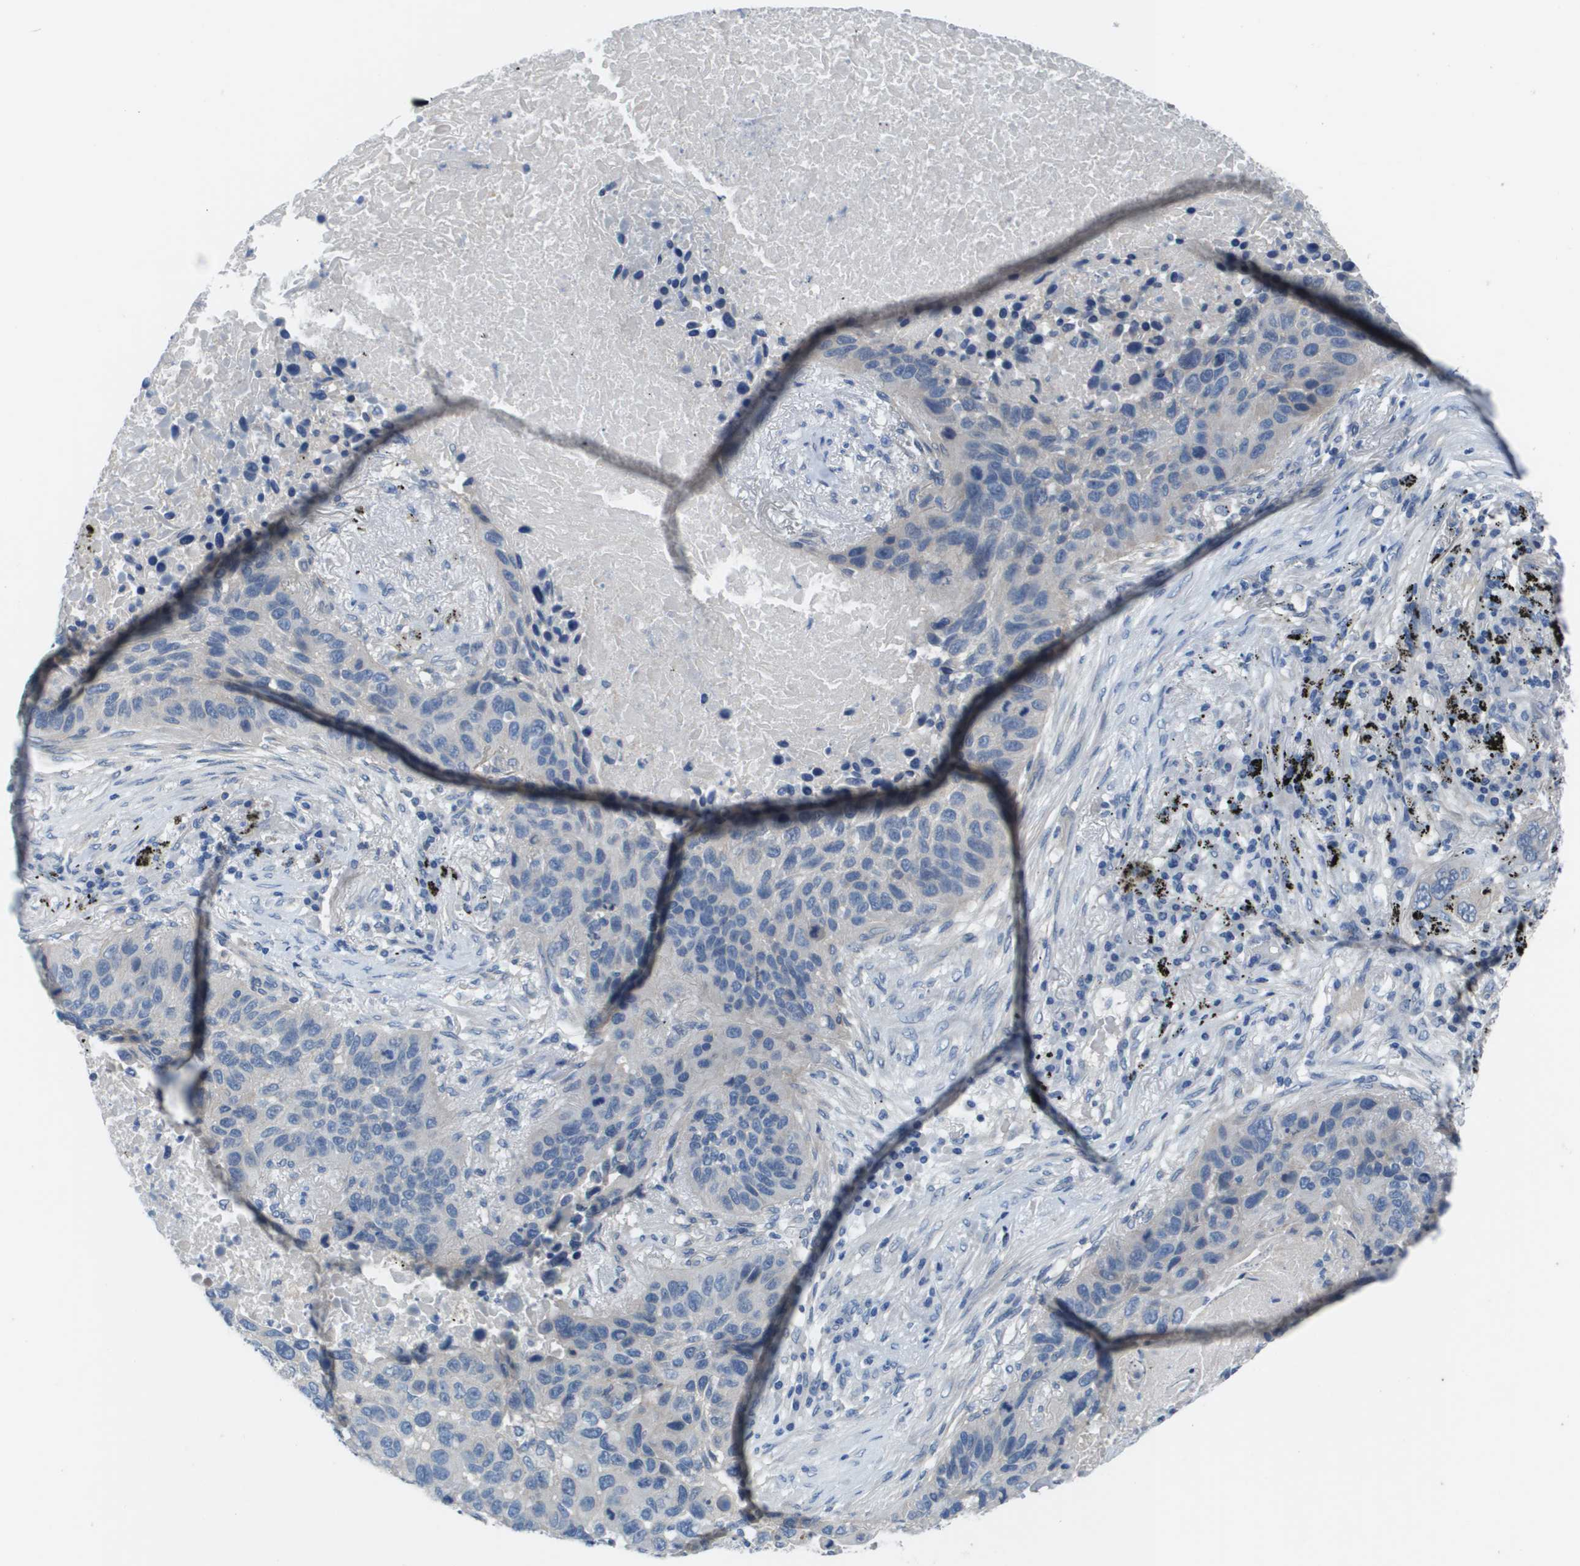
{"staining": {"intensity": "negative", "quantity": "none", "location": "none"}, "tissue": "lung cancer", "cell_type": "Tumor cells", "image_type": "cancer", "snomed": [{"axis": "morphology", "description": "Squamous cell carcinoma, NOS"}, {"axis": "topography", "description": "Lung"}], "caption": "A high-resolution micrograph shows immunohistochemistry (IHC) staining of lung cancer (squamous cell carcinoma), which reveals no significant expression in tumor cells. (DAB (3,3'-diaminobenzidine) immunohistochemistry, high magnification).", "gene": "NCS1", "patient": {"sex": "male", "age": 57}}